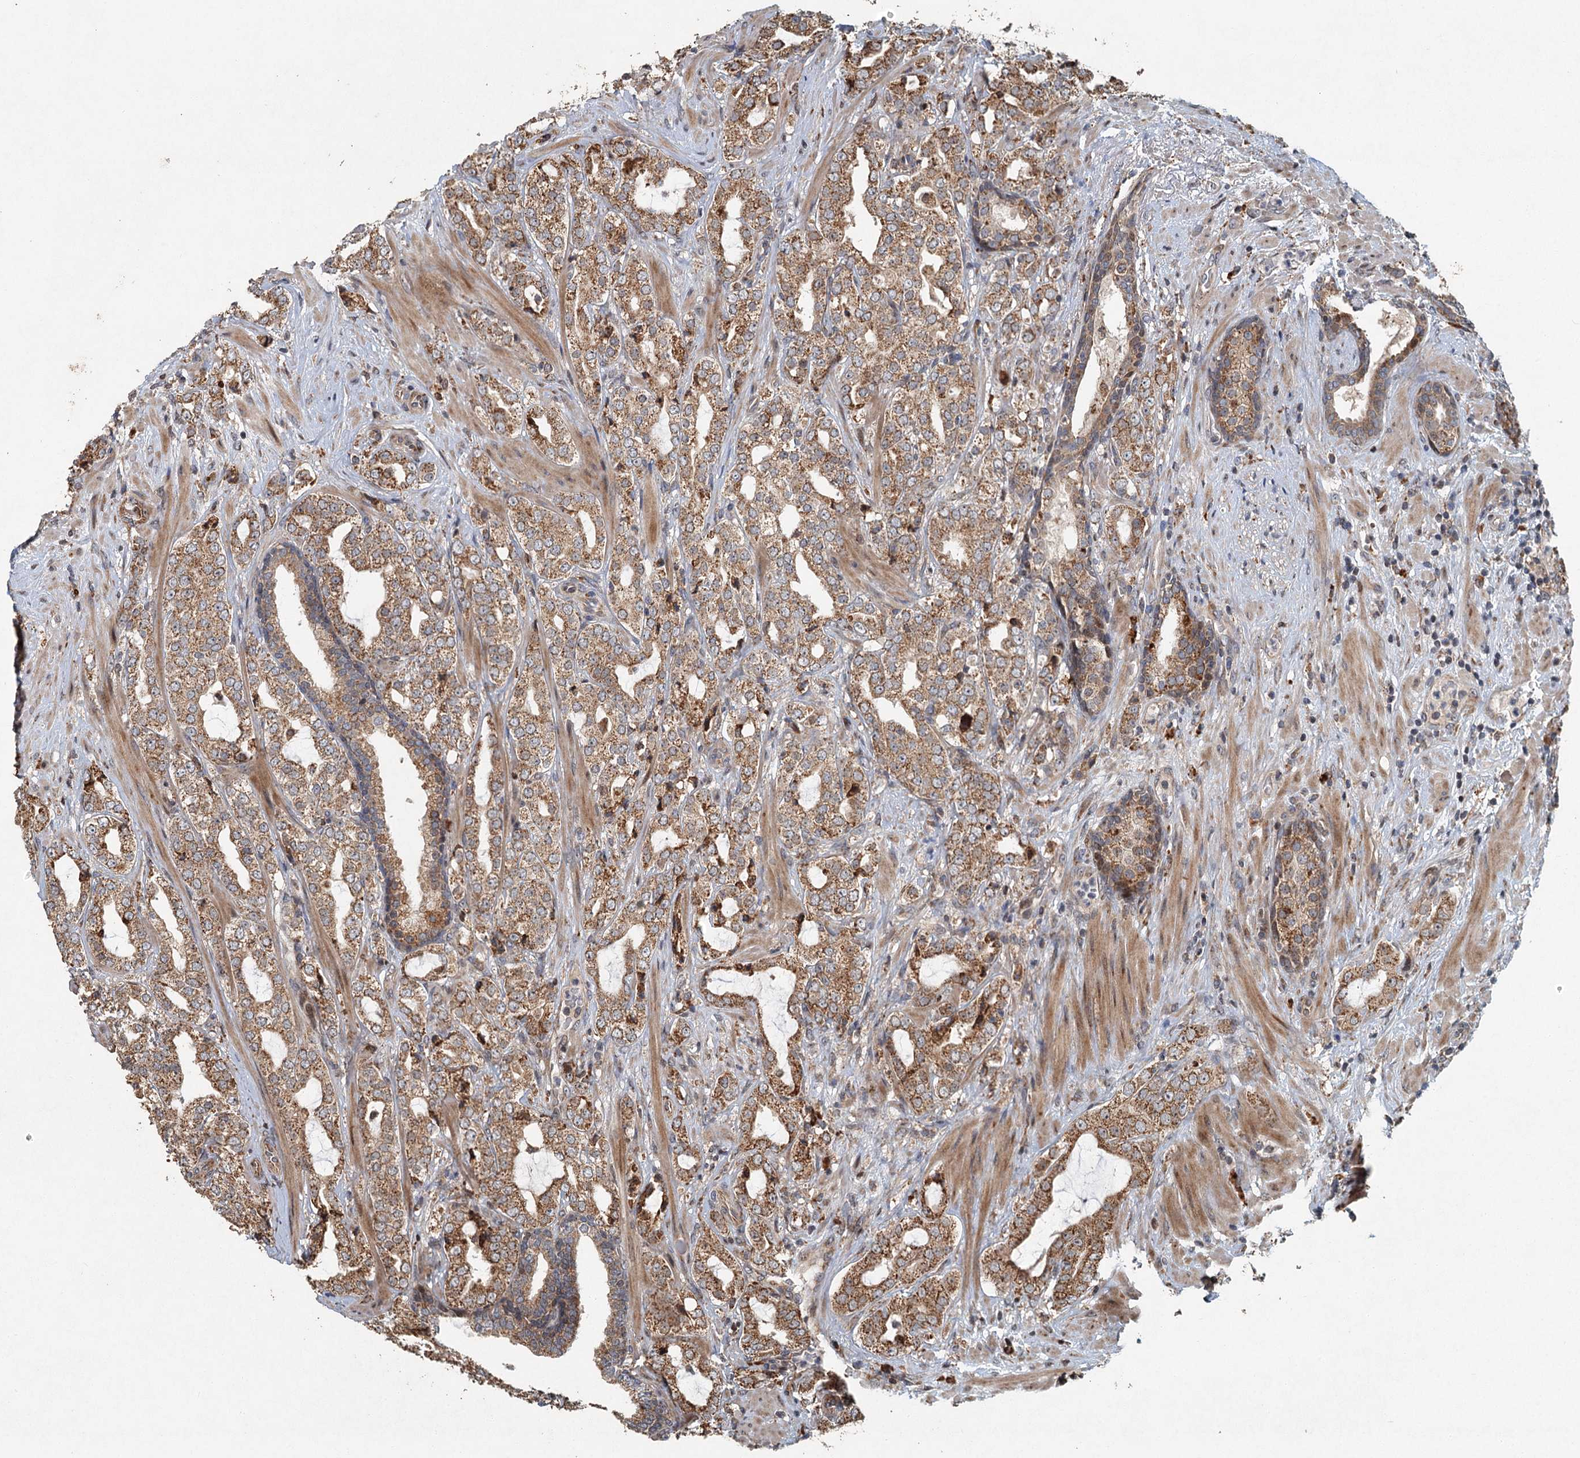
{"staining": {"intensity": "moderate", "quantity": ">75%", "location": "cytoplasmic/membranous"}, "tissue": "prostate cancer", "cell_type": "Tumor cells", "image_type": "cancer", "snomed": [{"axis": "morphology", "description": "Adenocarcinoma, High grade"}, {"axis": "topography", "description": "Prostate"}], "caption": "A high-resolution image shows immunohistochemistry staining of prostate cancer, which shows moderate cytoplasmic/membranous expression in approximately >75% of tumor cells.", "gene": "SRPX2", "patient": {"sex": "male", "age": 64}}